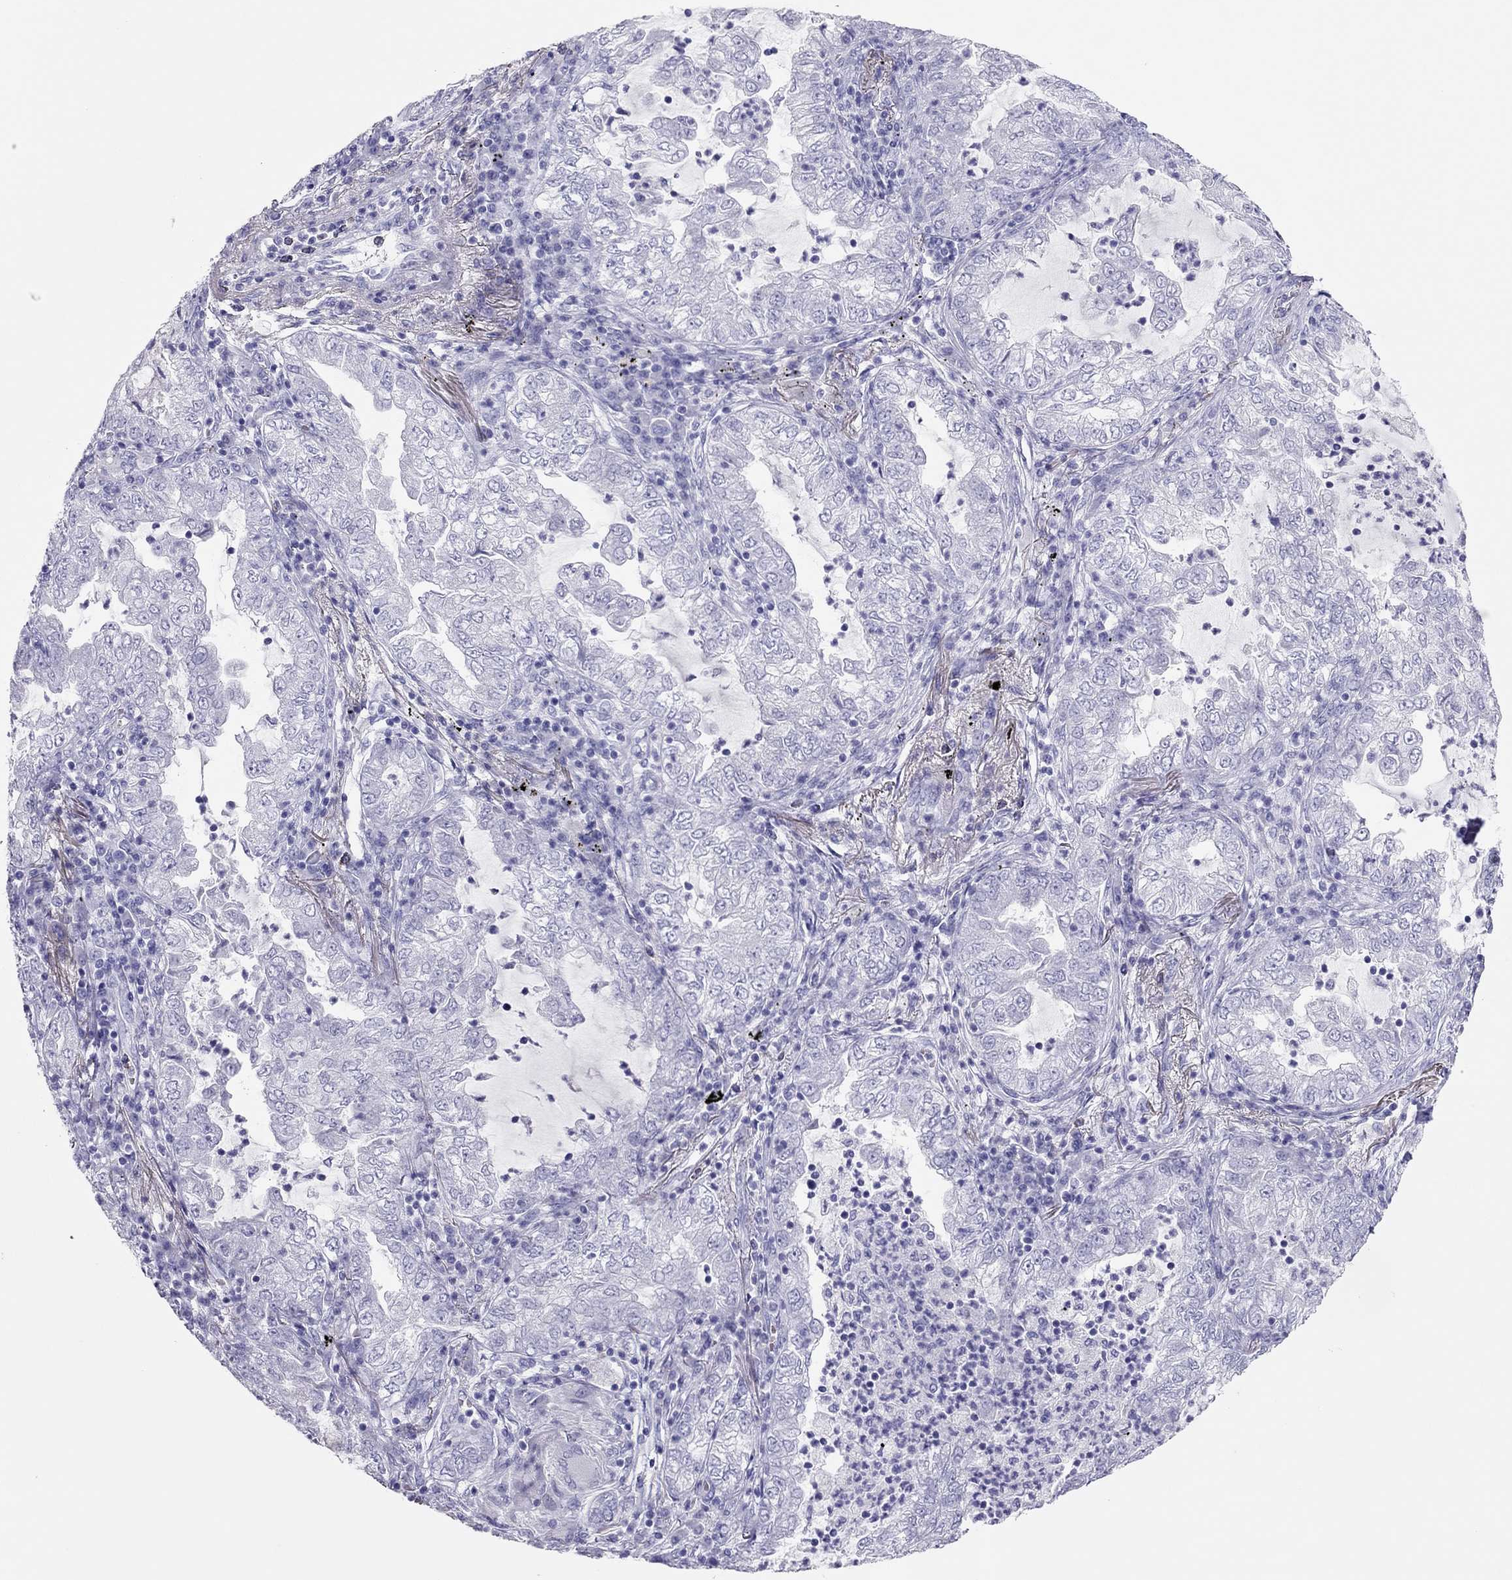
{"staining": {"intensity": "negative", "quantity": "none", "location": "none"}, "tissue": "lung cancer", "cell_type": "Tumor cells", "image_type": "cancer", "snomed": [{"axis": "morphology", "description": "Adenocarcinoma, NOS"}, {"axis": "topography", "description": "Lung"}], "caption": "Immunohistochemical staining of human lung cancer (adenocarcinoma) exhibits no significant positivity in tumor cells. (DAB (3,3'-diaminobenzidine) immunohistochemistry with hematoxylin counter stain).", "gene": "TSHB", "patient": {"sex": "female", "age": 73}}